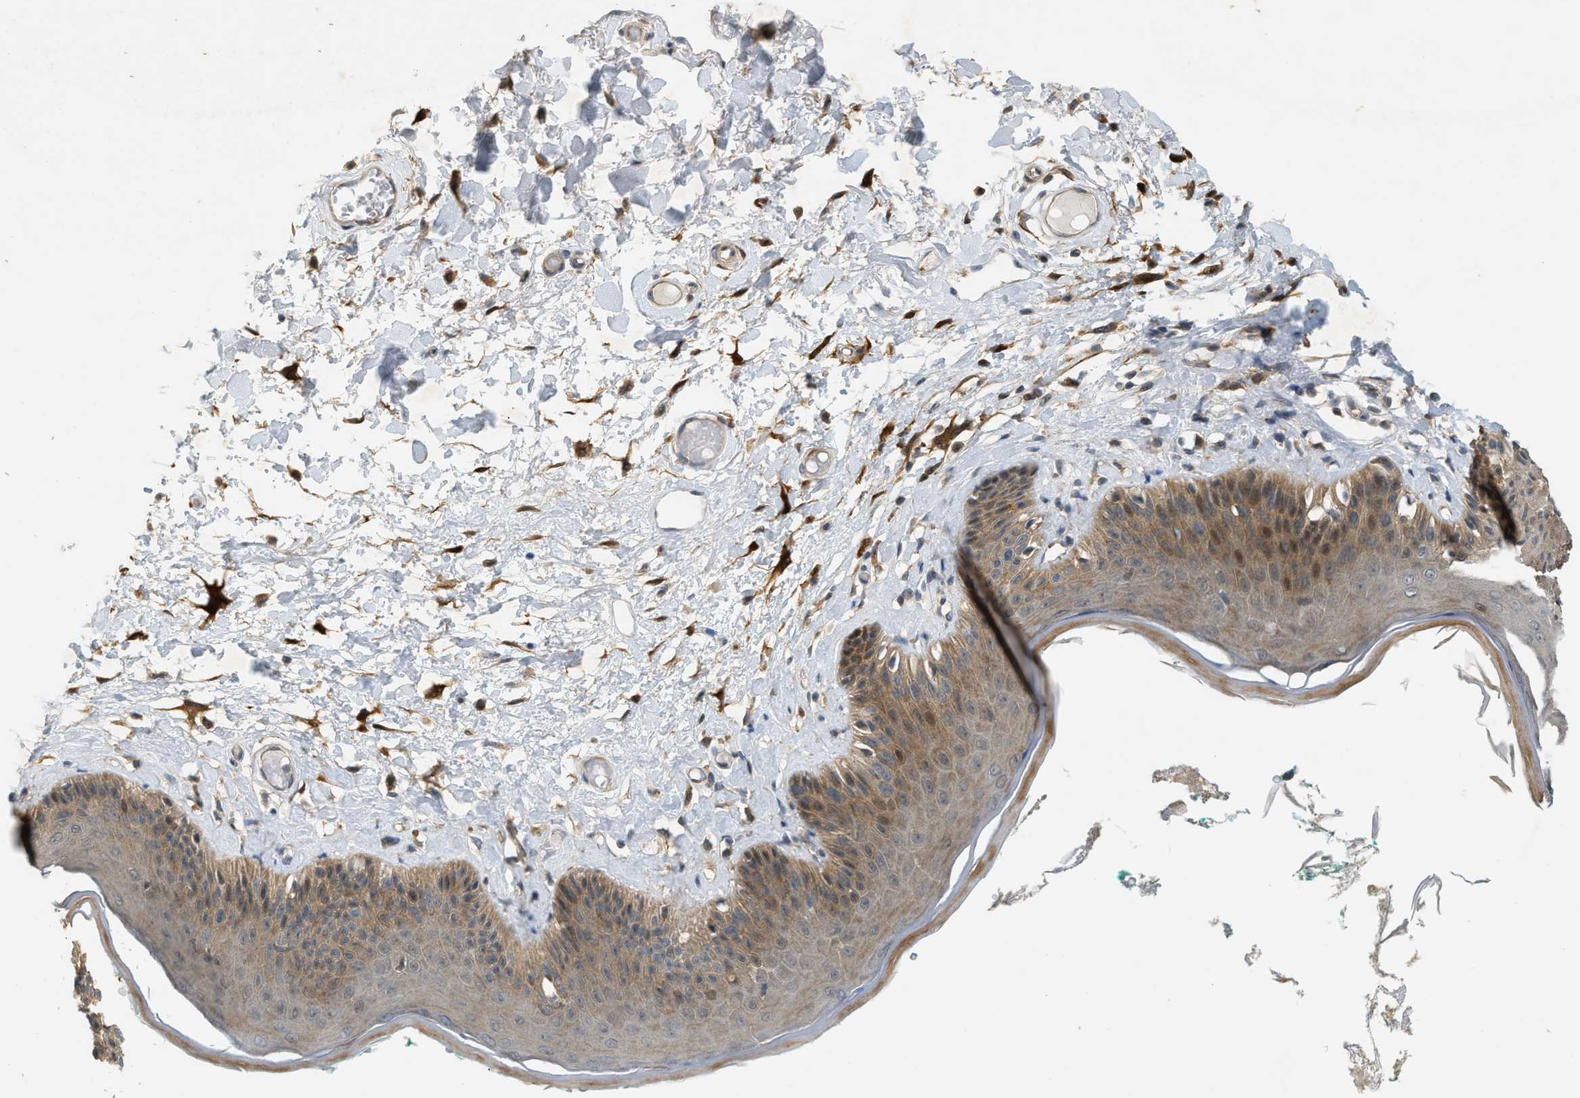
{"staining": {"intensity": "moderate", "quantity": ">75%", "location": "cytoplasmic/membranous,nuclear"}, "tissue": "skin", "cell_type": "Epidermal cells", "image_type": "normal", "snomed": [{"axis": "morphology", "description": "Normal tissue, NOS"}, {"axis": "topography", "description": "Vulva"}], "caption": "Brown immunohistochemical staining in benign skin demonstrates moderate cytoplasmic/membranous,nuclear expression in about >75% of epidermal cells. The staining was performed using DAB (3,3'-diaminobenzidine), with brown indicating positive protein expression. Nuclei are stained blue with hematoxylin.", "gene": "PDCL3", "patient": {"sex": "female", "age": 73}}